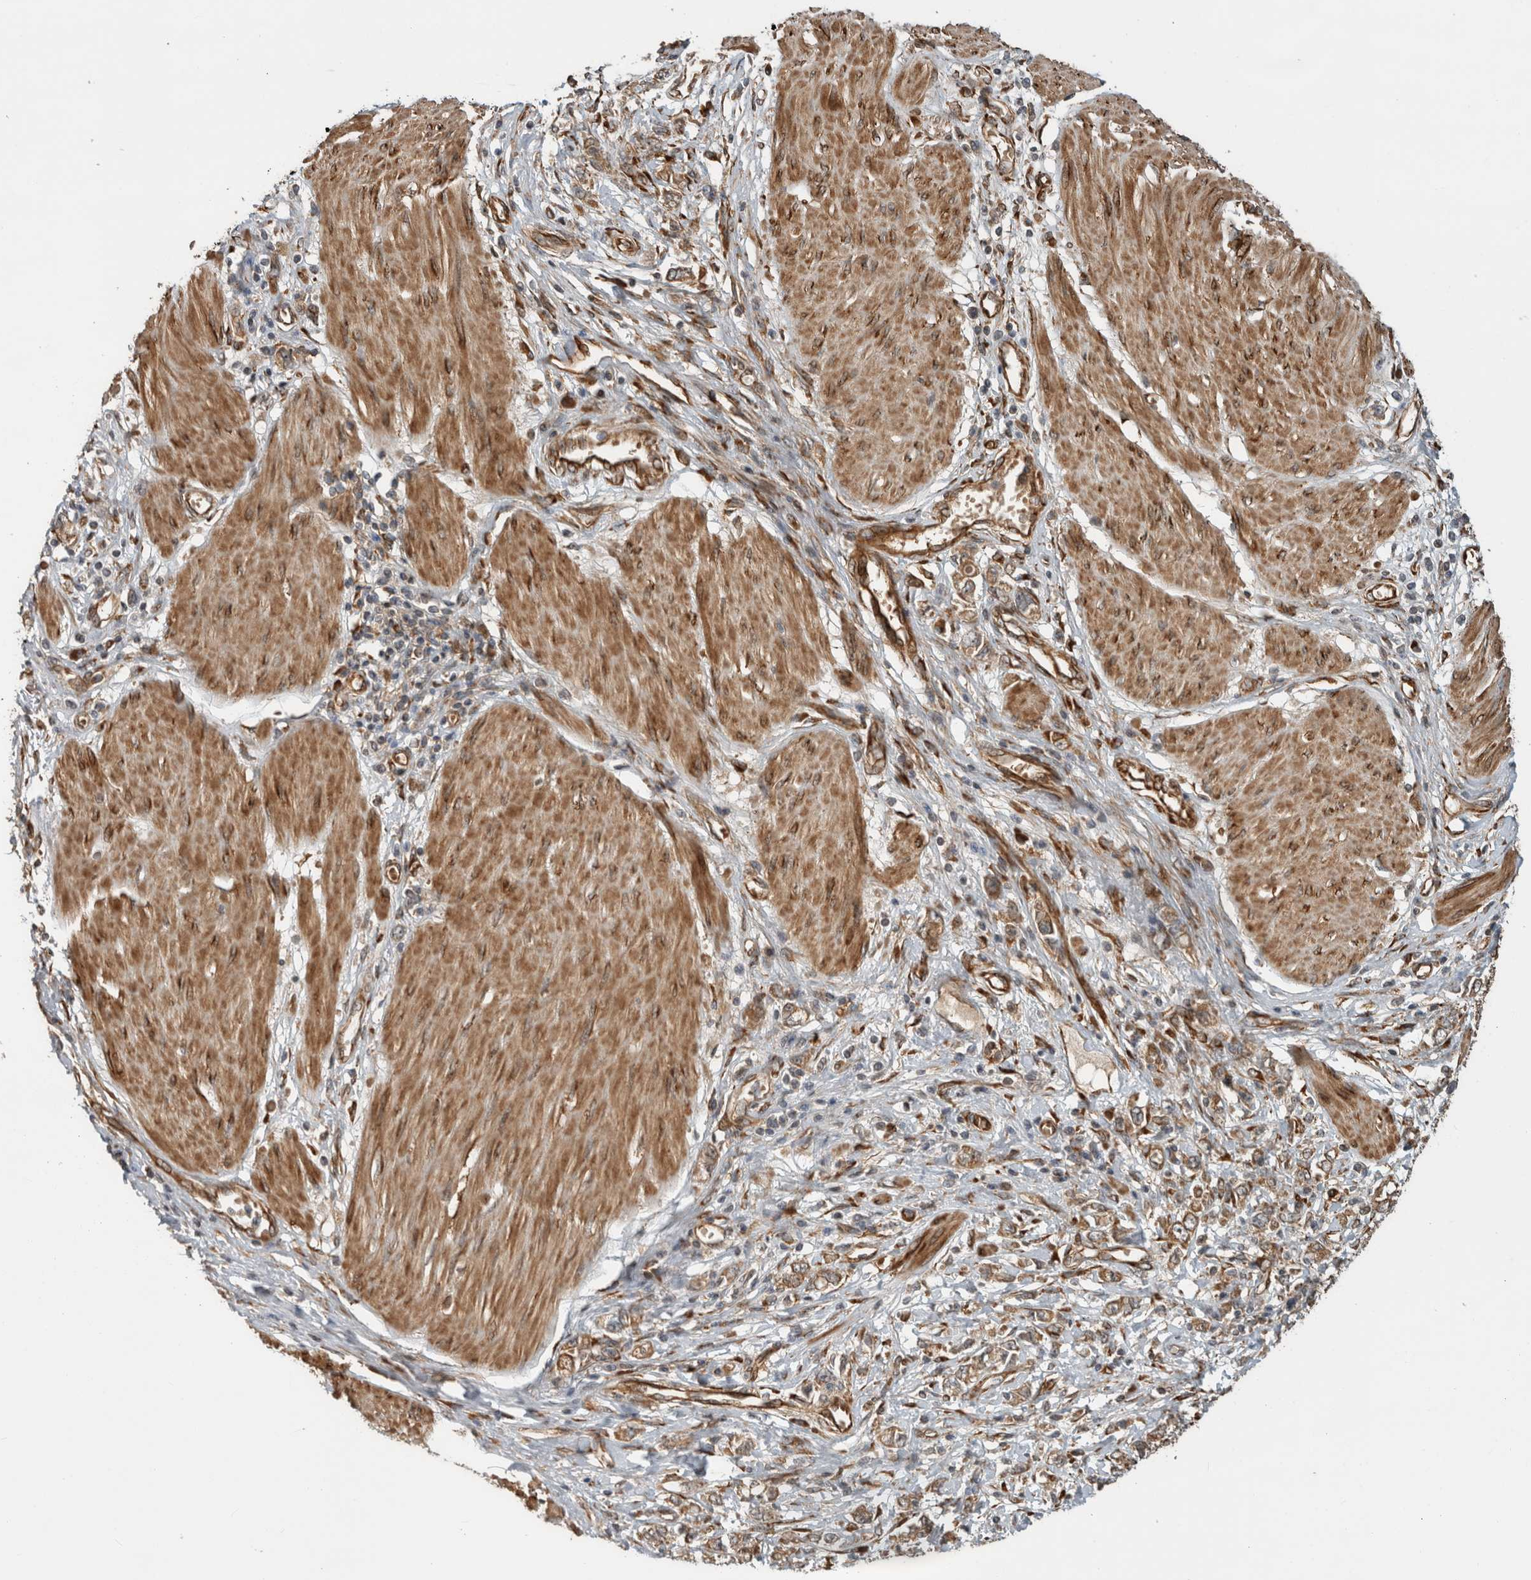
{"staining": {"intensity": "moderate", "quantity": ">75%", "location": "cytoplasmic/membranous"}, "tissue": "stomach cancer", "cell_type": "Tumor cells", "image_type": "cancer", "snomed": [{"axis": "morphology", "description": "Adenocarcinoma, NOS"}, {"axis": "topography", "description": "Stomach"}], "caption": "This is a micrograph of immunohistochemistry (IHC) staining of stomach cancer (adenocarcinoma), which shows moderate staining in the cytoplasmic/membranous of tumor cells.", "gene": "TUBD1", "patient": {"sex": "female", "age": 76}}